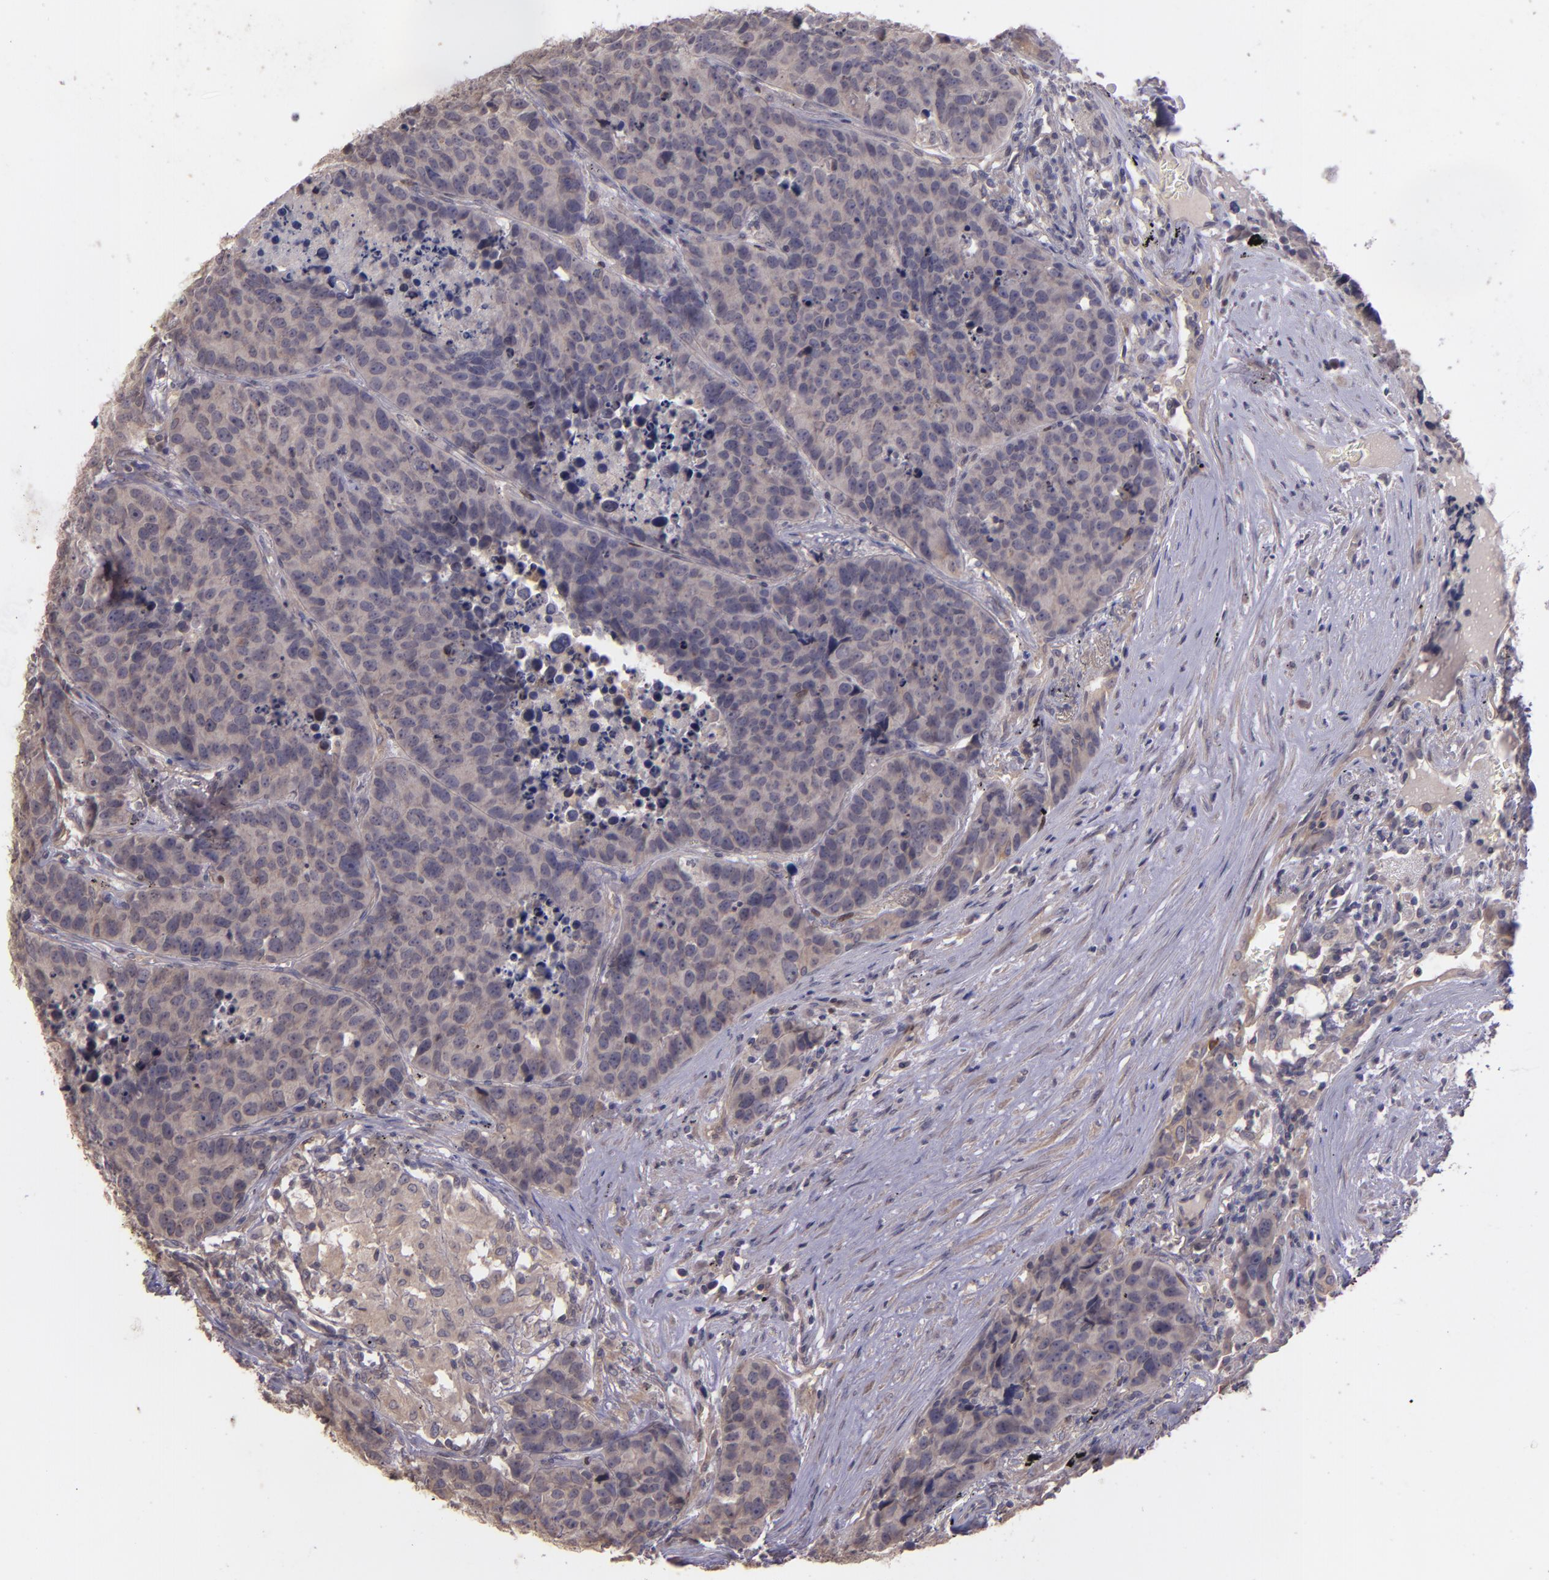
{"staining": {"intensity": "weak", "quantity": ">75%", "location": "cytoplasmic/membranous"}, "tissue": "carcinoid", "cell_type": "Tumor cells", "image_type": "cancer", "snomed": [{"axis": "morphology", "description": "Carcinoid, malignant, NOS"}, {"axis": "topography", "description": "Lung"}], "caption": "Weak cytoplasmic/membranous protein staining is identified in about >75% of tumor cells in carcinoid.", "gene": "NUP62CL", "patient": {"sex": "male", "age": 60}}